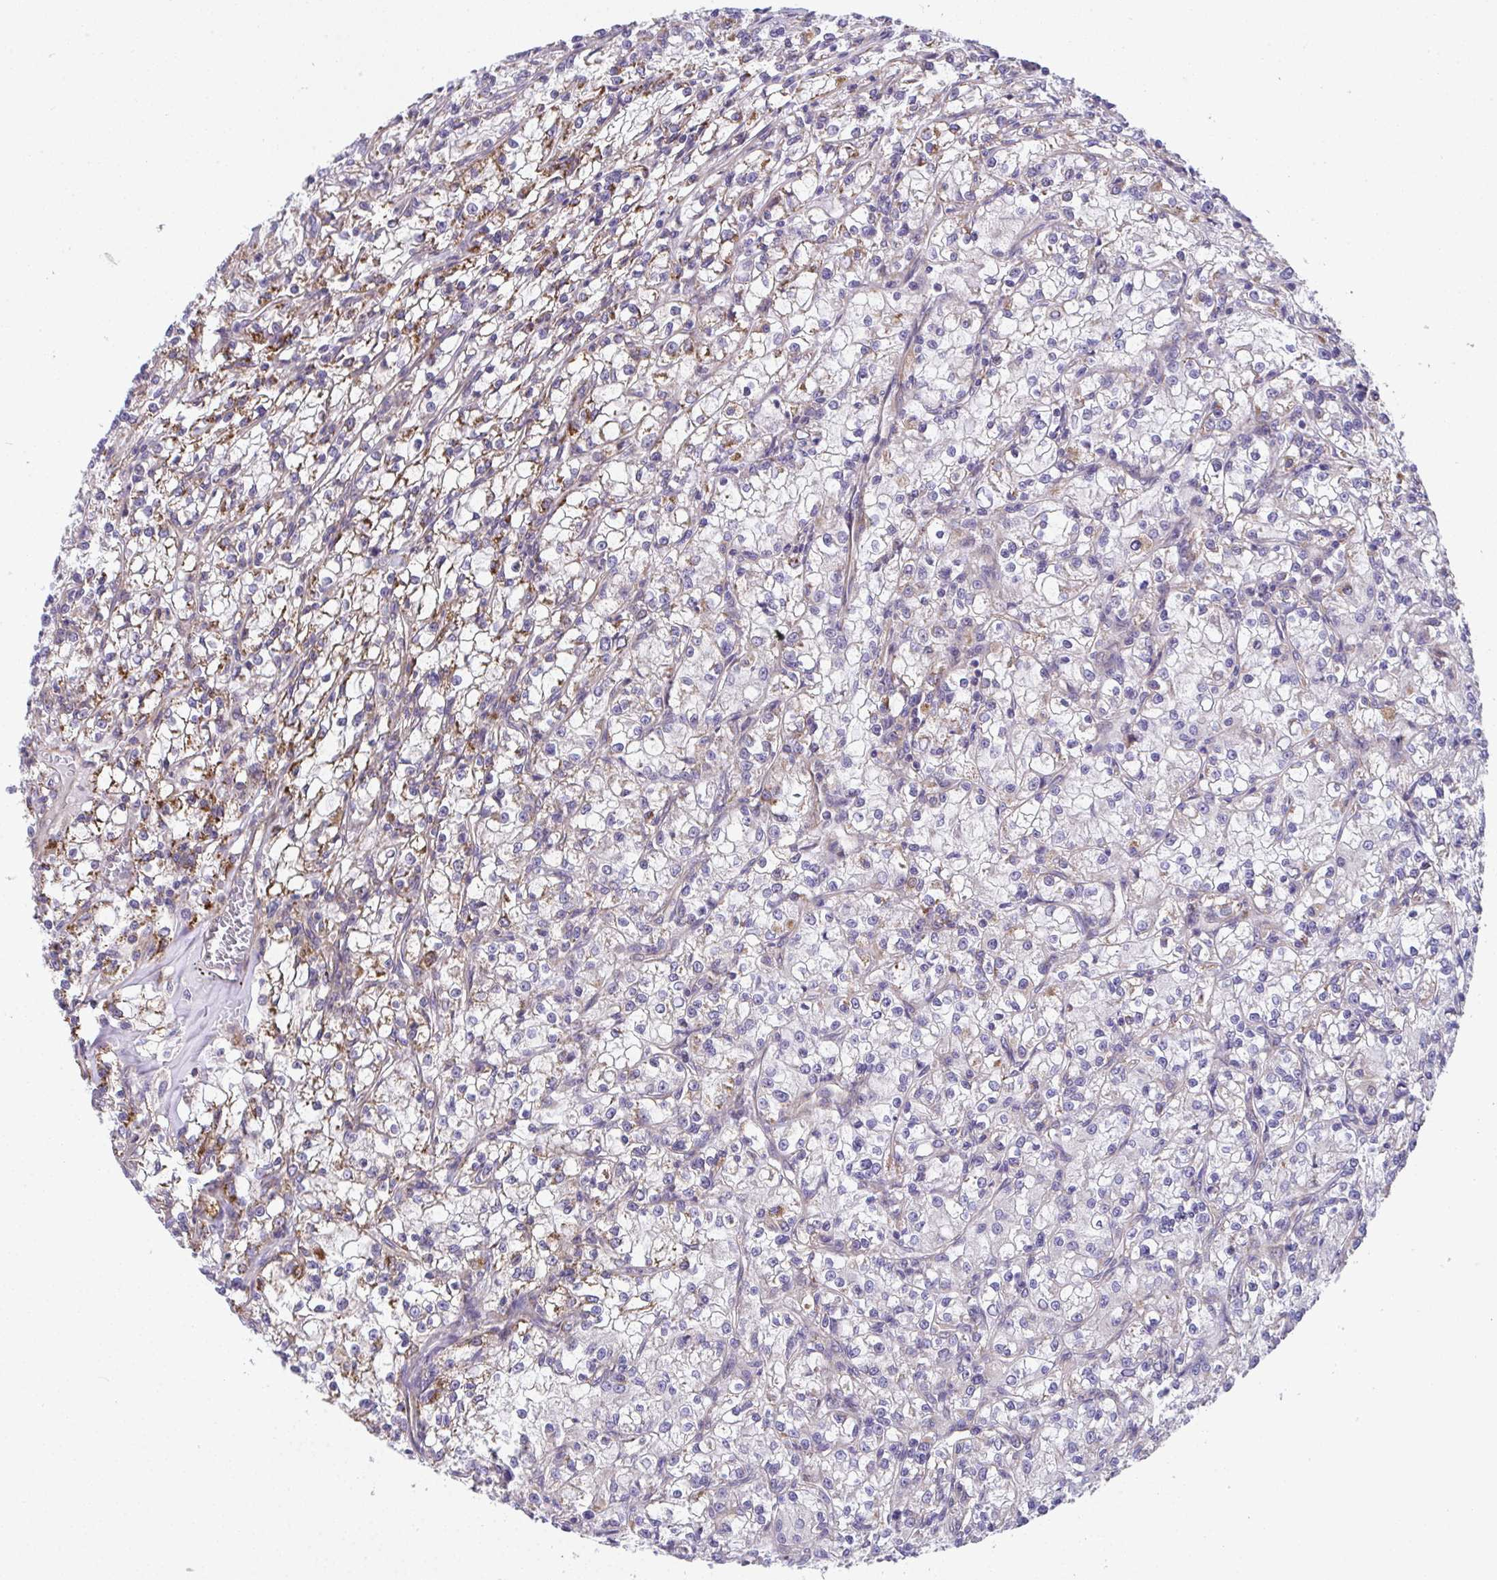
{"staining": {"intensity": "weak", "quantity": "25%-75%", "location": "cytoplasmic/membranous"}, "tissue": "renal cancer", "cell_type": "Tumor cells", "image_type": "cancer", "snomed": [{"axis": "morphology", "description": "Adenocarcinoma, NOS"}, {"axis": "topography", "description": "Kidney"}], "caption": "DAB (3,3'-diaminobenzidine) immunohistochemical staining of human renal cancer (adenocarcinoma) demonstrates weak cytoplasmic/membranous protein expression in approximately 25%-75% of tumor cells. (DAB IHC with brightfield microscopy, high magnification).", "gene": "ZNF696", "patient": {"sex": "female", "age": 59}}